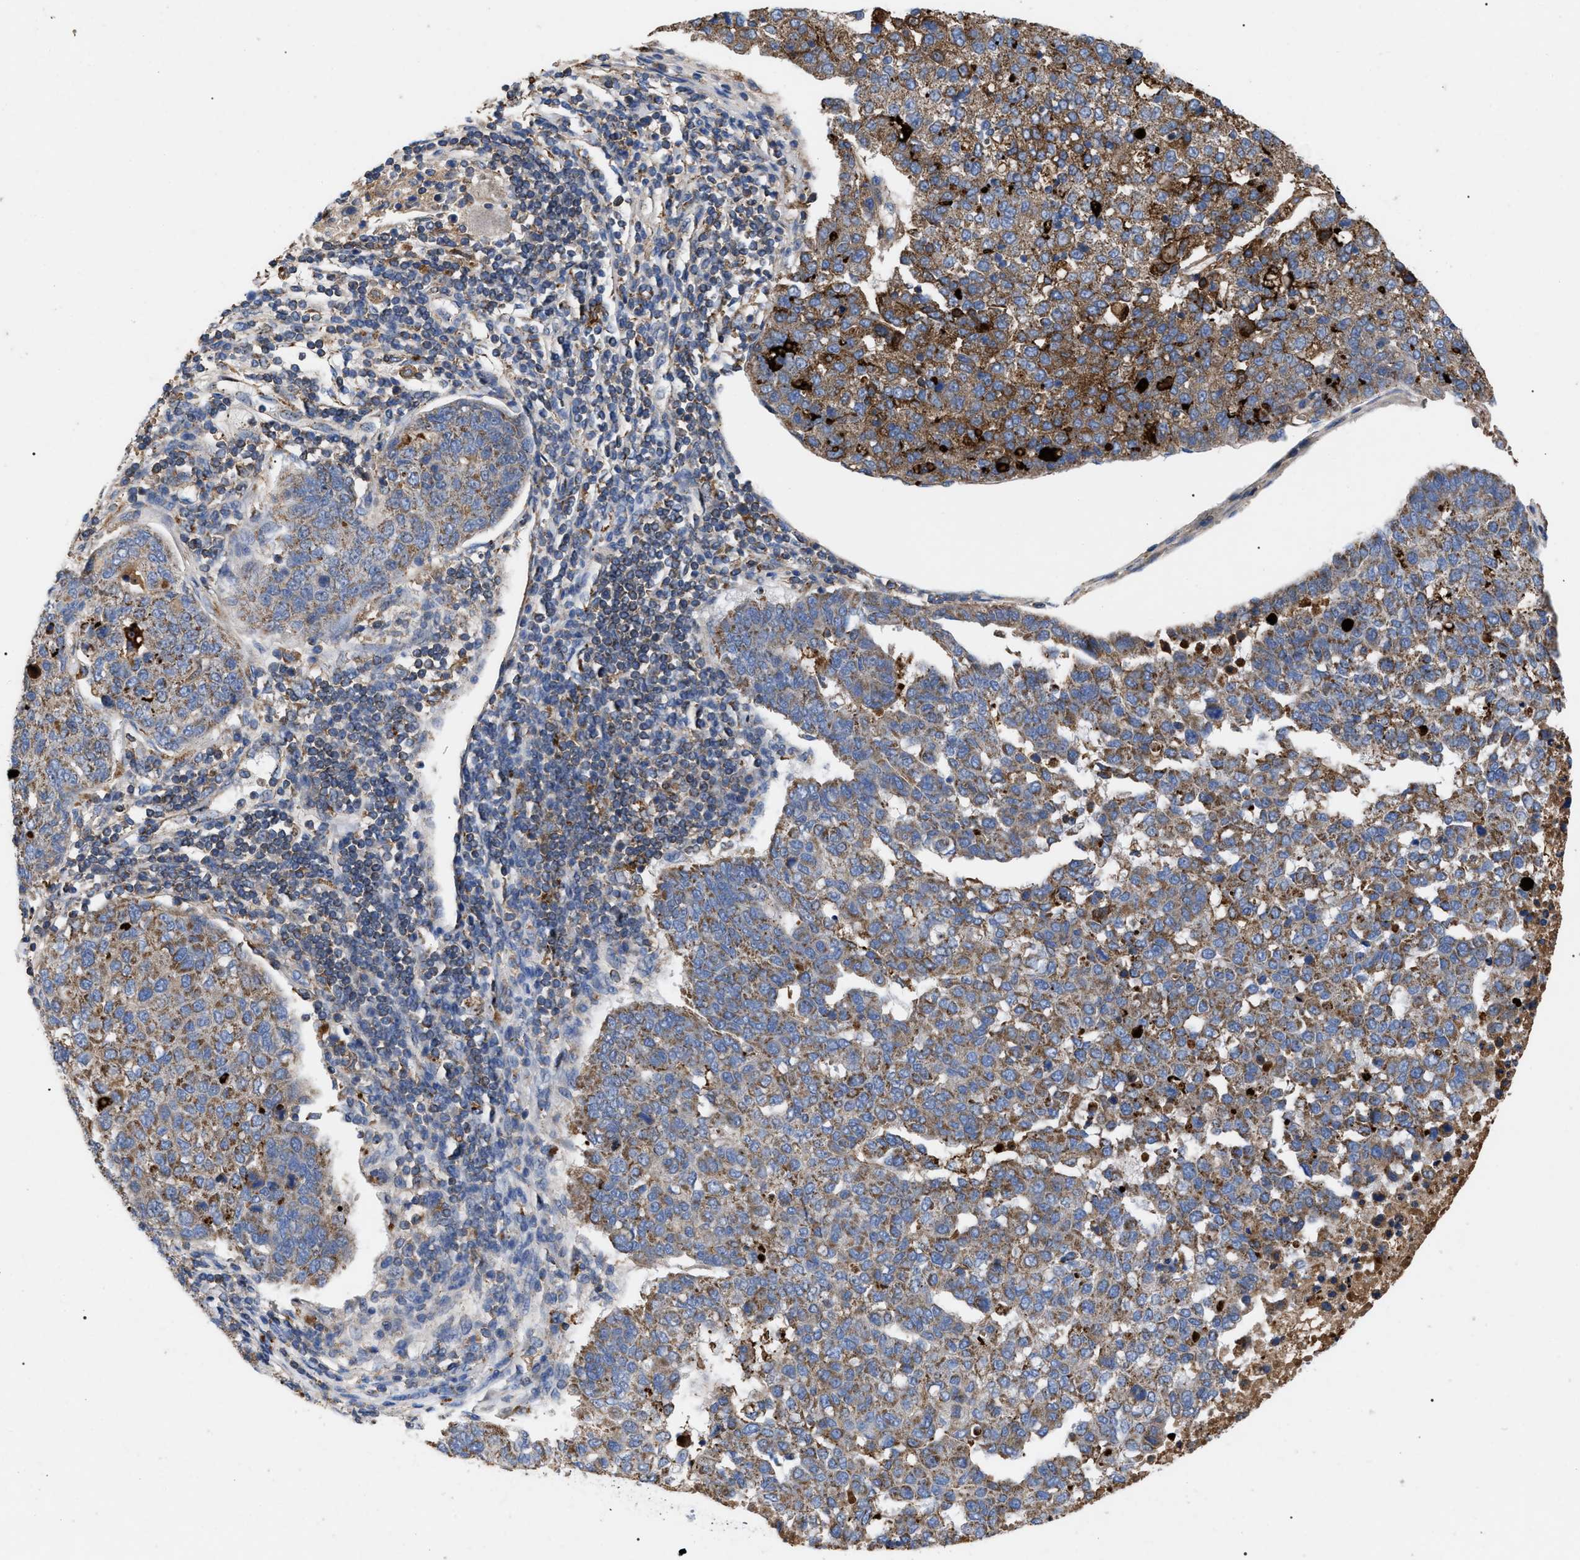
{"staining": {"intensity": "moderate", "quantity": ">75%", "location": "cytoplasmic/membranous"}, "tissue": "pancreatic cancer", "cell_type": "Tumor cells", "image_type": "cancer", "snomed": [{"axis": "morphology", "description": "Adenocarcinoma, NOS"}, {"axis": "topography", "description": "Pancreas"}], "caption": "A brown stain labels moderate cytoplasmic/membranous positivity of a protein in human pancreatic cancer (adenocarcinoma) tumor cells. The protein of interest is stained brown, and the nuclei are stained in blue (DAB (3,3'-diaminobenzidine) IHC with brightfield microscopy, high magnification).", "gene": "FAM171A2", "patient": {"sex": "female", "age": 61}}